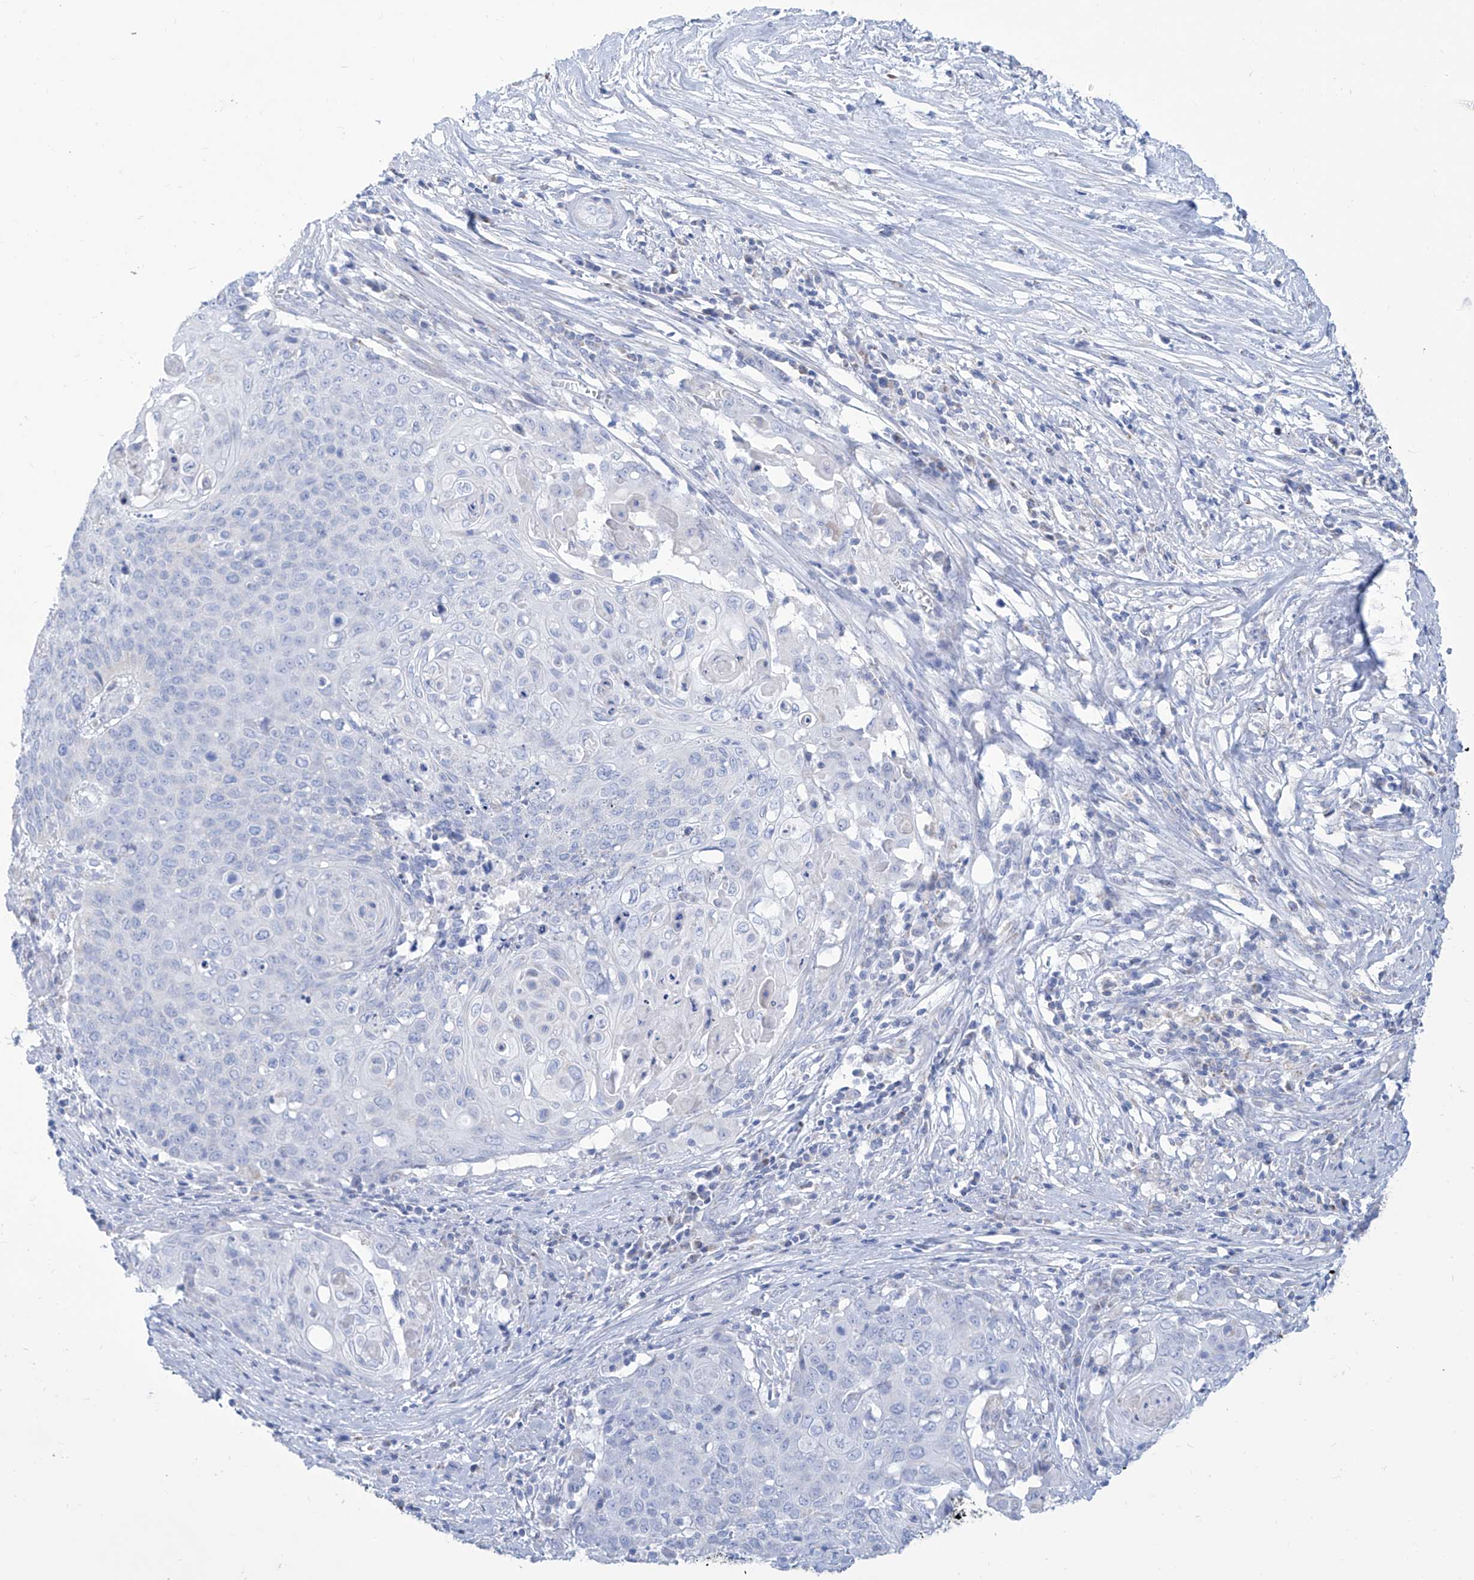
{"staining": {"intensity": "negative", "quantity": "none", "location": "none"}, "tissue": "cervical cancer", "cell_type": "Tumor cells", "image_type": "cancer", "snomed": [{"axis": "morphology", "description": "Squamous cell carcinoma, NOS"}, {"axis": "topography", "description": "Cervix"}], "caption": "This is an immunohistochemistry micrograph of squamous cell carcinoma (cervical). There is no staining in tumor cells.", "gene": "ALDH6A1", "patient": {"sex": "female", "age": 39}}